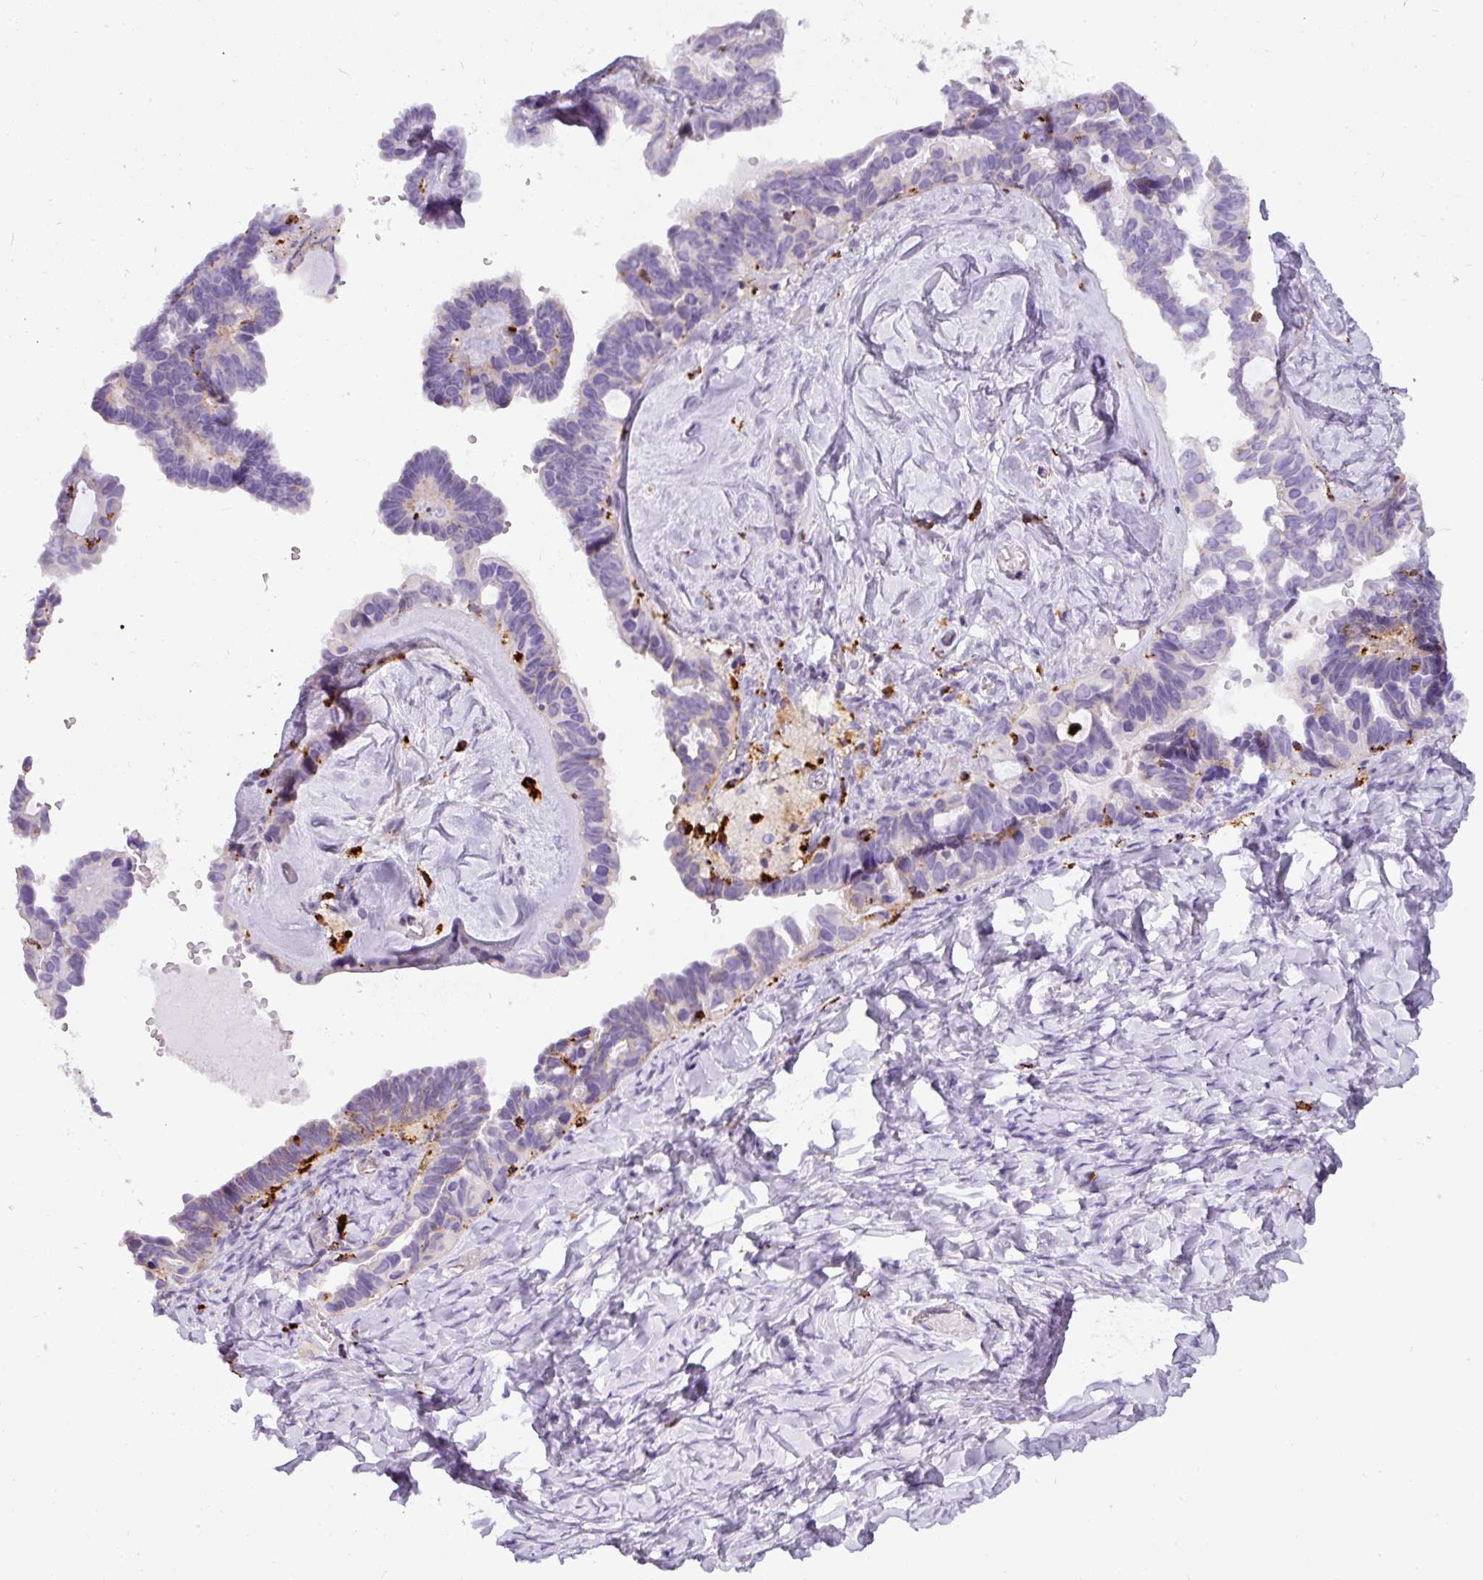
{"staining": {"intensity": "moderate", "quantity": "<25%", "location": "cytoplasmic/membranous"}, "tissue": "ovarian cancer", "cell_type": "Tumor cells", "image_type": "cancer", "snomed": [{"axis": "morphology", "description": "Cystadenocarcinoma, serous, NOS"}, {"axis": "topography", "description": "Ovary"}], "caption": "A micrograph of ovarian serous cystadenocarcinoma stained for a protein demonstrates moderate cytoplasmic/membranous brown staining in tumor cells.", "gene": "MMACHC", "patient": {"sex": "female", "age": 69}}